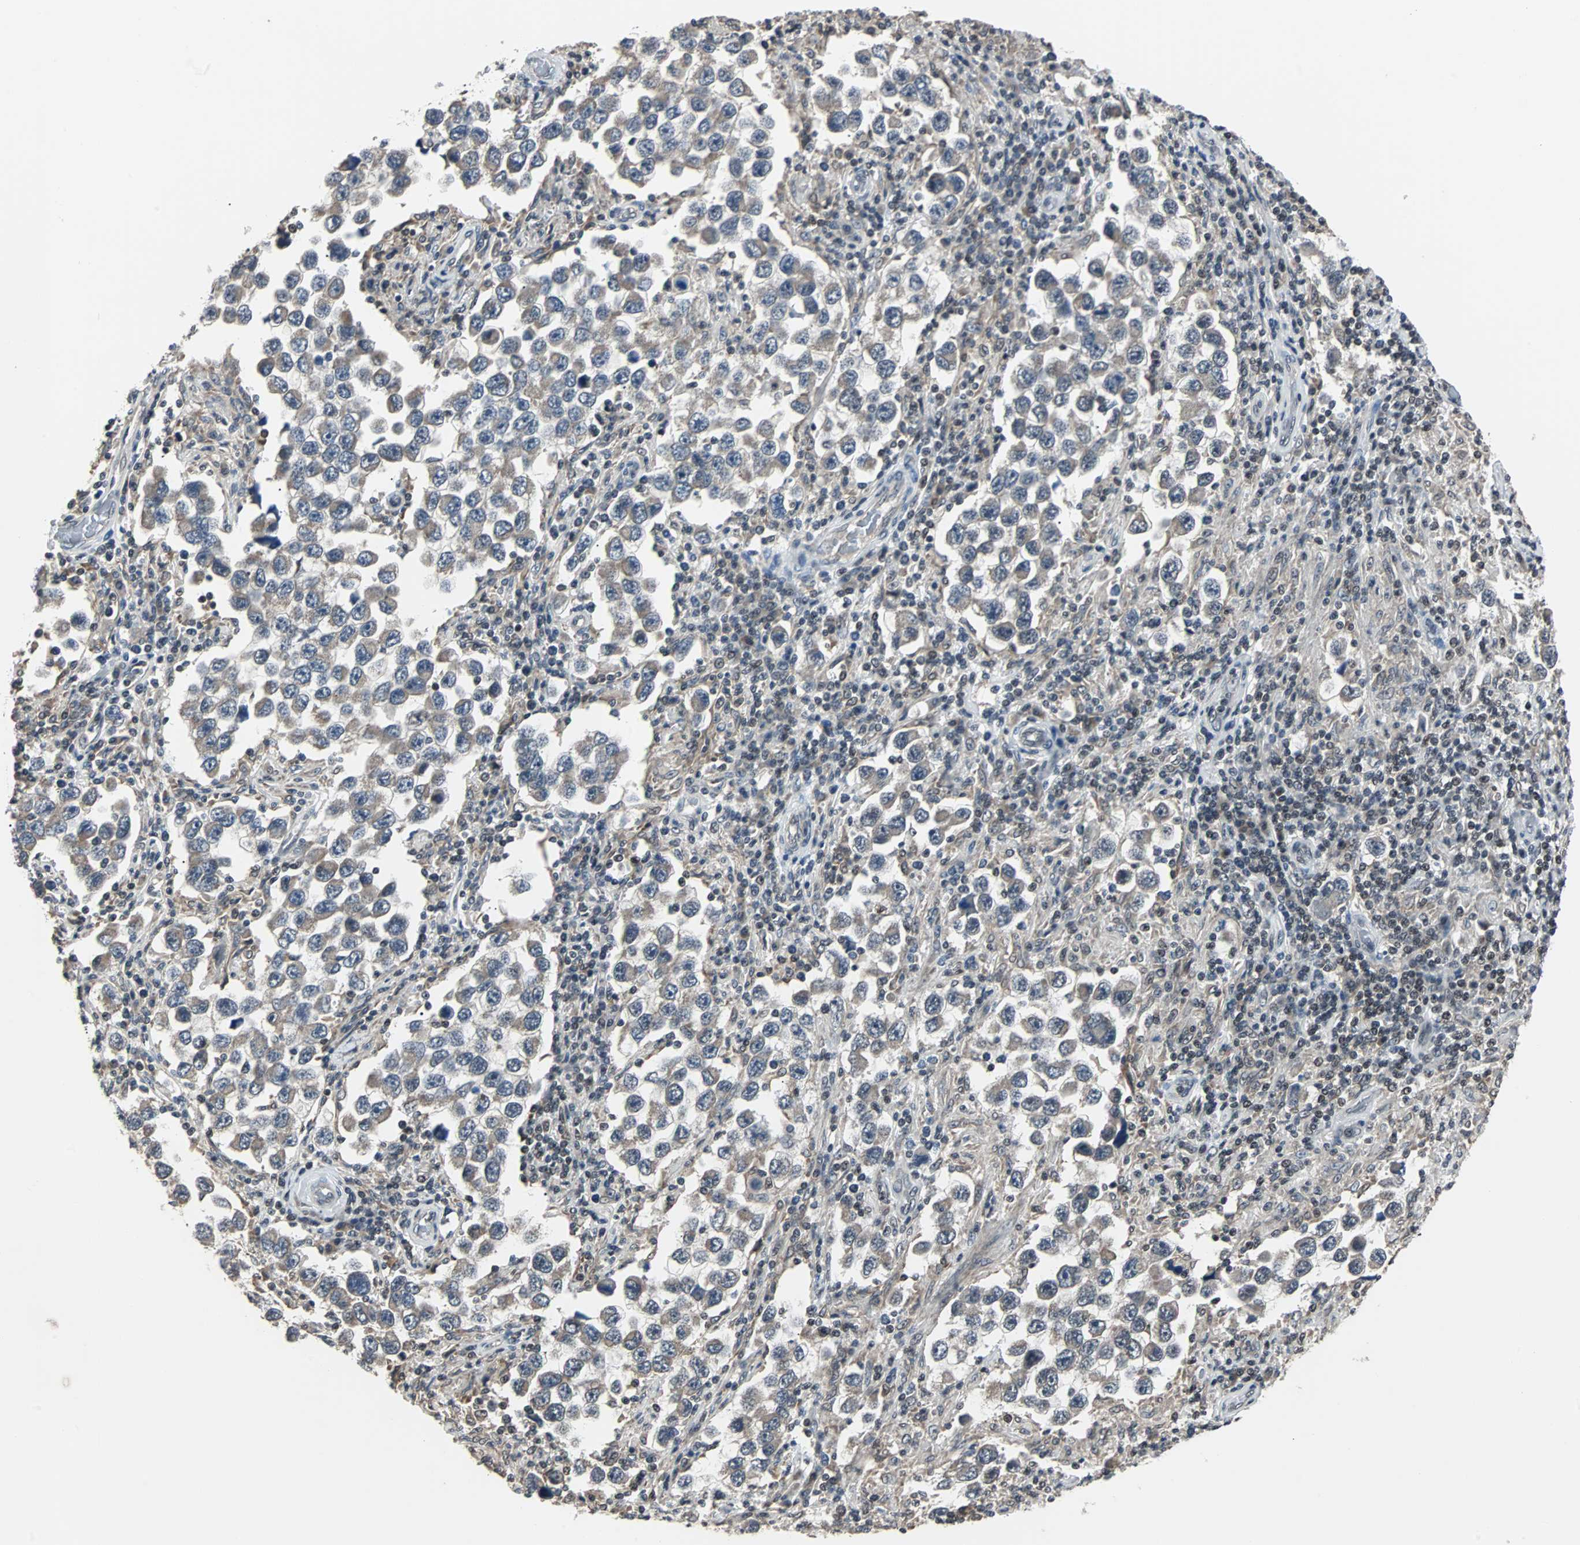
{"staining": {"intensity": "weak", "quantity": ">75%", "location": "cytoplasmic/membranous"}, "tissue": "testis cancer", "cell_type": "Tumor cells", "image_type": "cancer", "snomed": [{"axis": "morphology", "description": "Carcinoma, Embryonal, NOS"}, {"axis": "topography", "description": "Testis"}], "caption": "DAB (3,3'-diaminobenzidine) immunohistochemical staining of testis embryonal carcinoma exhibits weak cytoplasmic/membranous protein expression in approximately >75% of tumor cells.", "gene": "TERF2IP", "patient": {"sex": "male", "age": 21}}